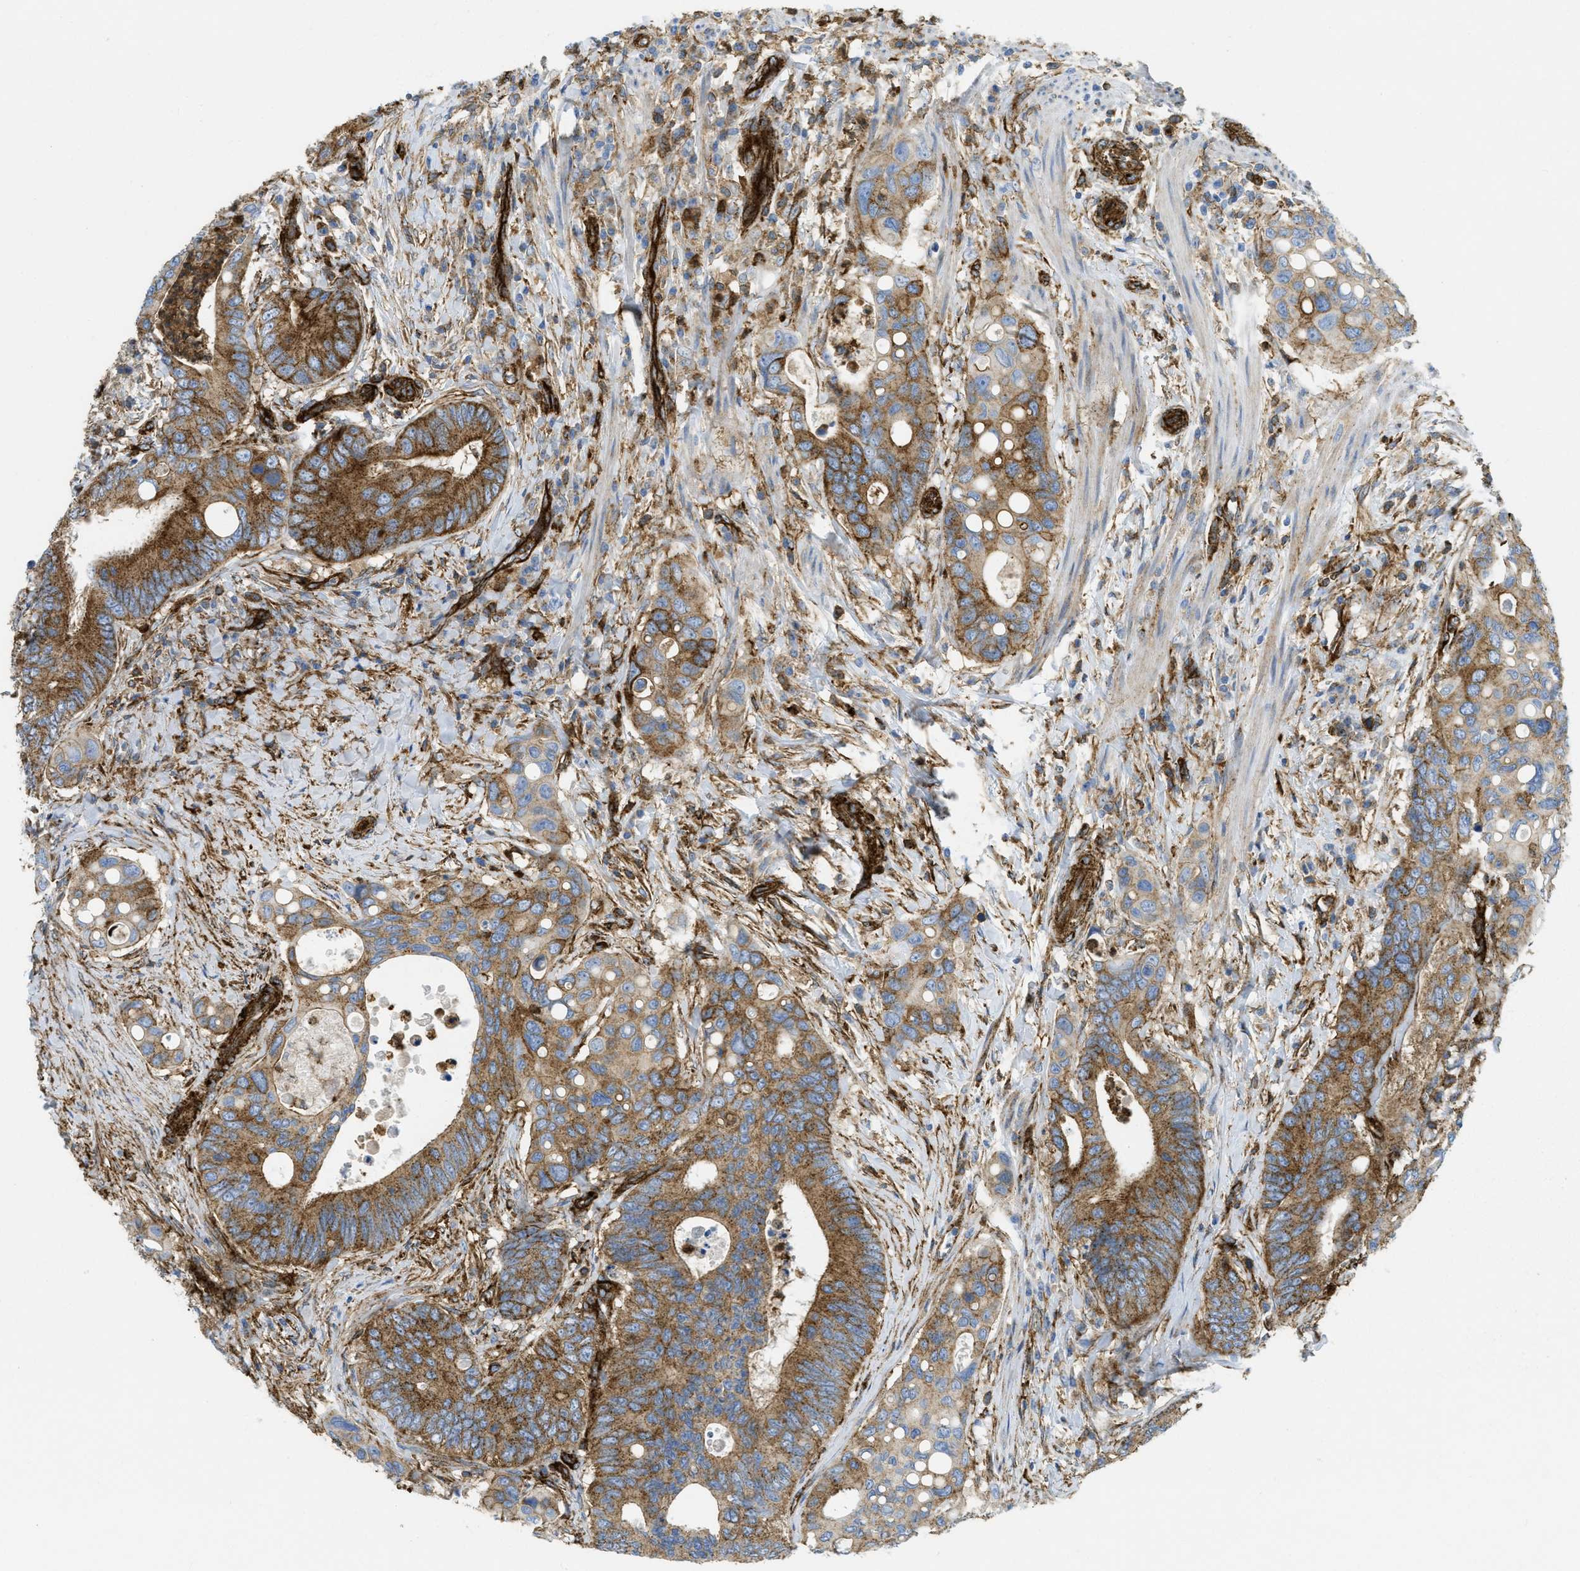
{"staining": {"intensity": "moderate", "quantity": ">75%", "location": "cytoplasmic/membranous"}, "tissue": "colorectal cancer", "cell_type": "Tumor cells", "image_type": "cancer", "snomed": [{"axis": "morphology", "description": "Inflammation, NOS"}, {"axis": "morphology", "description": "Adenocarcinoma, NOS"}, {"axis": "topography", "description": "Colon"}], "caption": "An IHC histopathology image of neoplastic tissue is shown. Protein staining in brown shows moderate cytoplasmic/membranous positivity in colorectal adenocarcinoma within tumor cells. (IHC, brightfield microscopy, high magnification).", "gene": "HIP1", "patient": {"sex": "male", "age": 72}}